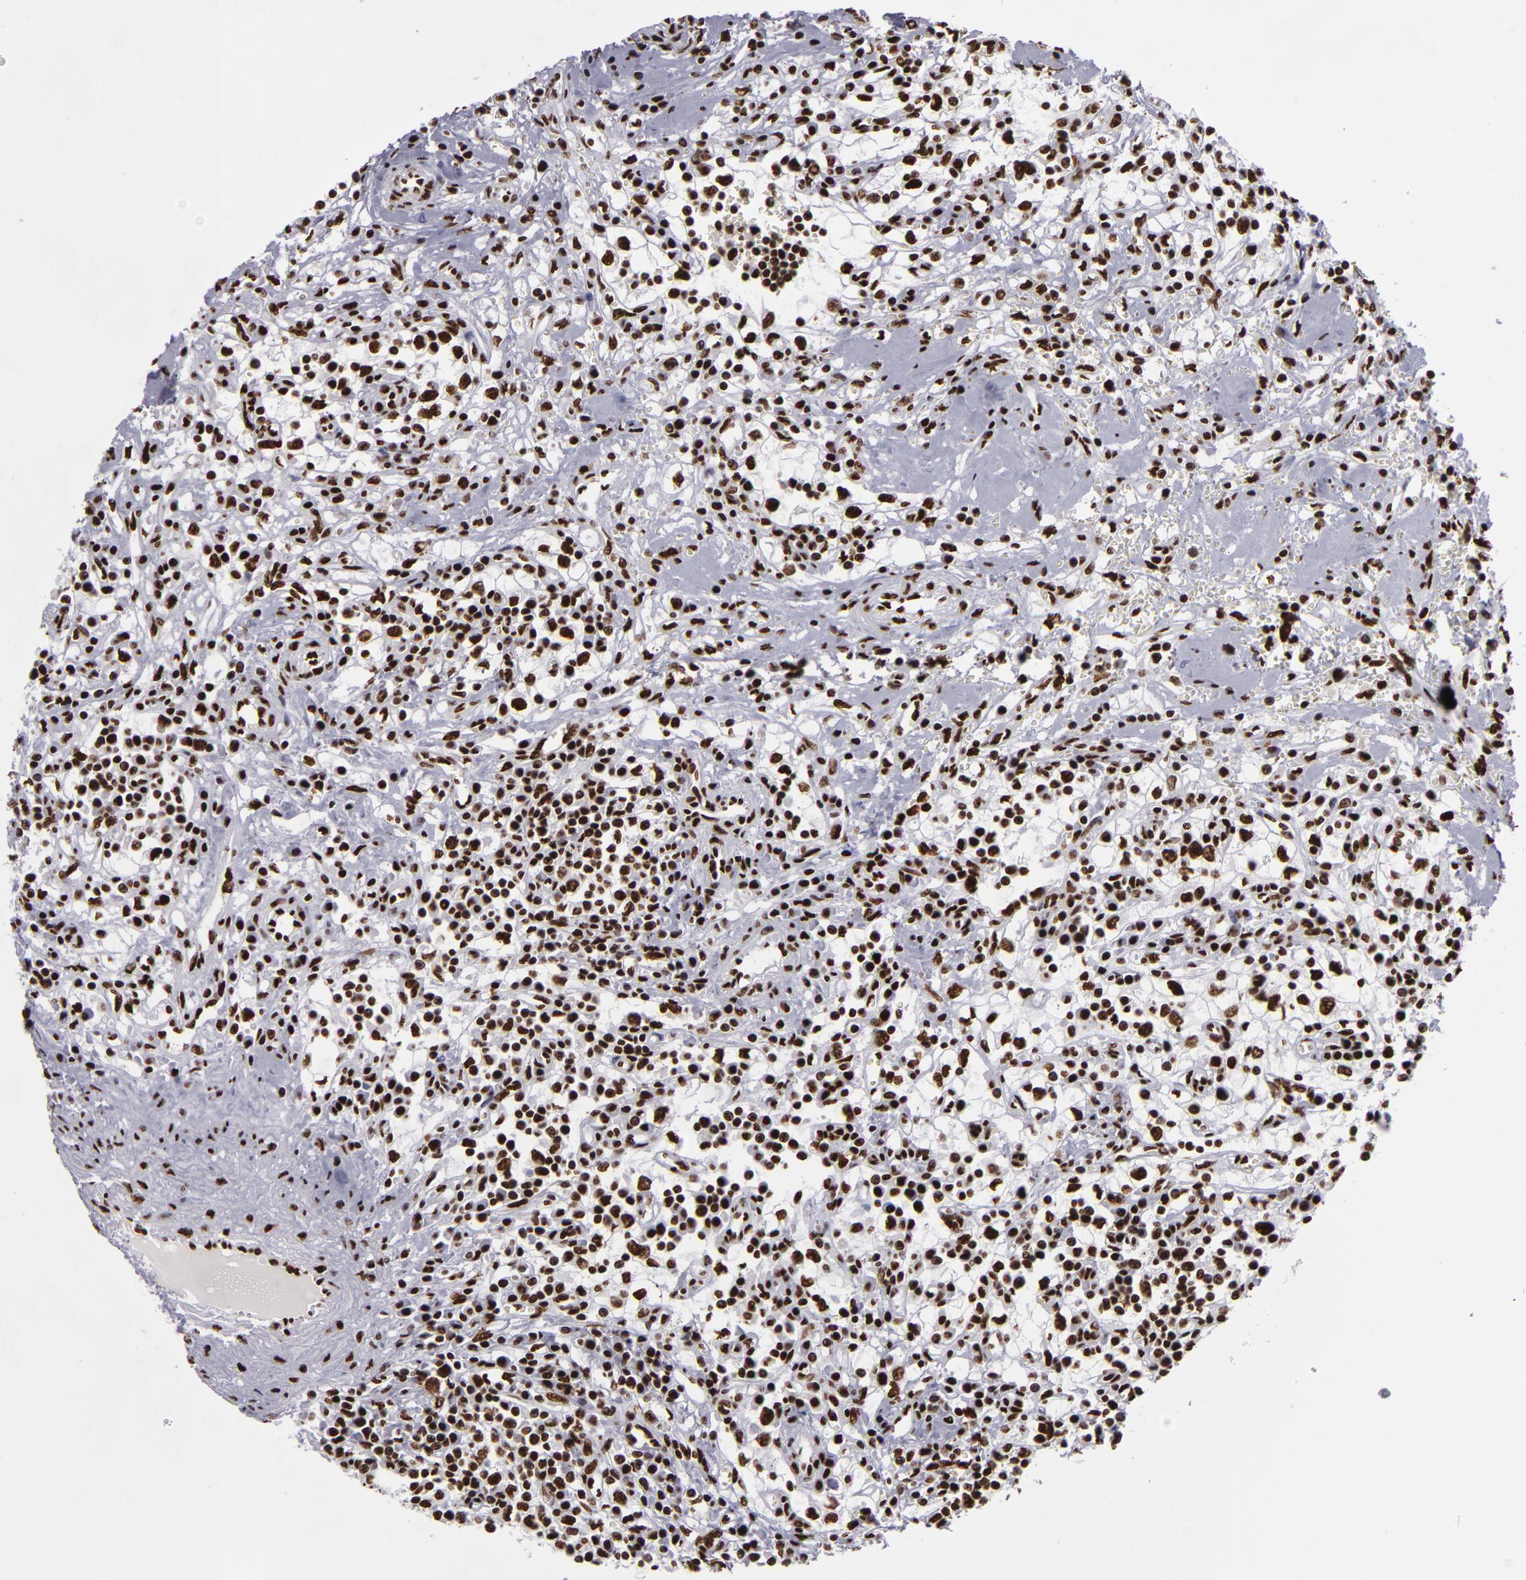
{"staining": {"intensity": "strong", "quantity": ">75%", "location": "nuclear"}, "tissue": "renal cancer", "cell_type": "Tumor cells", "image_type": "cancer", "snomed": [{"axis": "morphology", "description": "Adenocarcinoma, NOS"}, {"axis": "topography", "description": "Kidney"}], "caption": "The micrograph shows staining of adenocarcinoma (renal), revealing strong nuclear protein expression (brown color) within tumor cells.", "gene": "SAFB", "patient": {"sex": "male", "age": 82}}